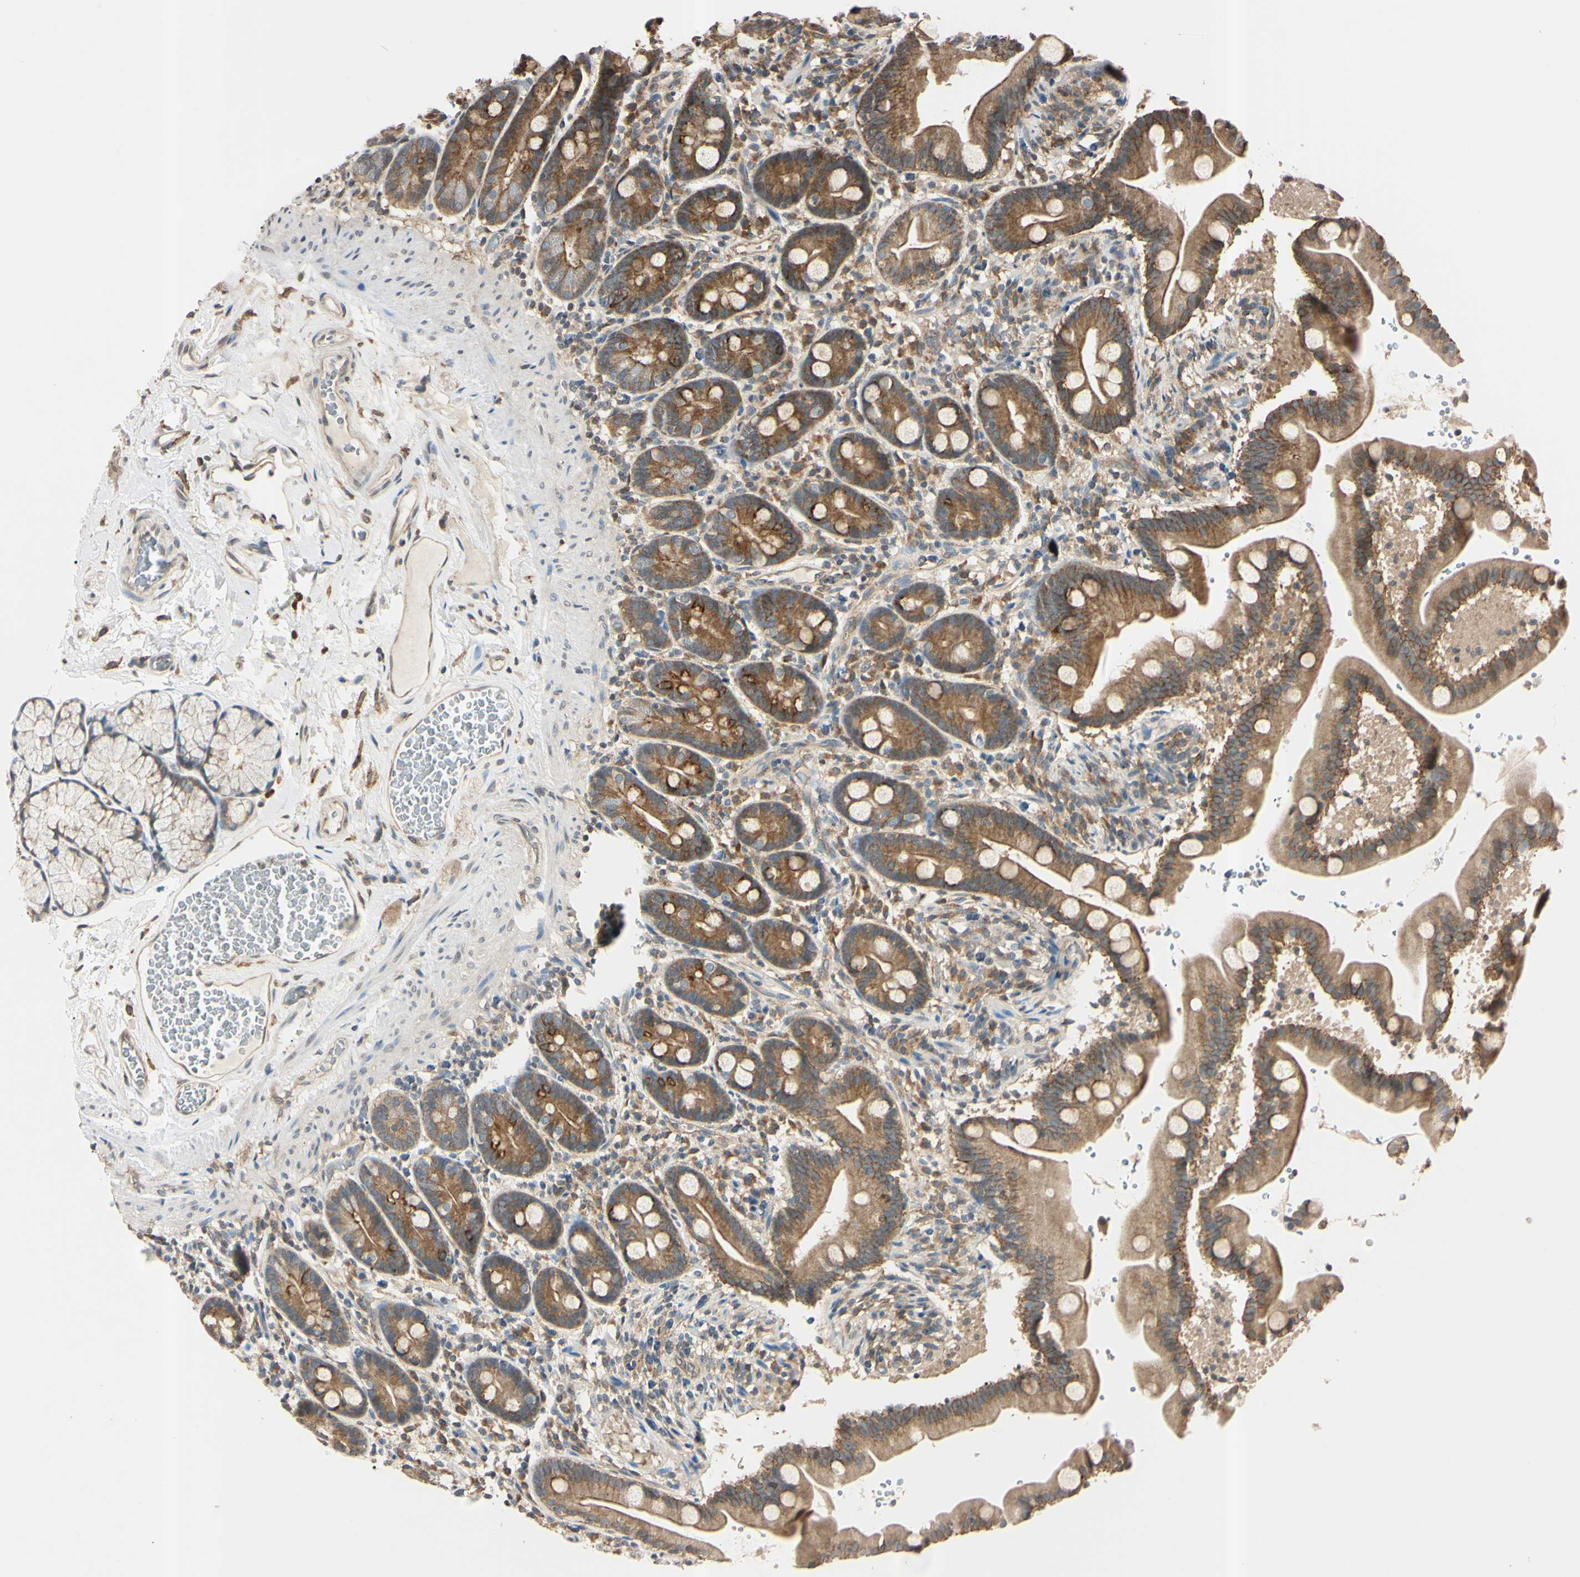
{"staining": {"intensity": "moderate", "quantity": ">75%", "location": "cytoplasmic/membranous"}, "tissue": "duodenum", "cell_type": "Glandular cells", "image_type": "normal", "snomed": [{"axis": "morphology", "description": "Normal tissue, NOS"}, {"axis": "topography", "description": "Duodenum"}], "caption": "Moderate cytoplasmic/membranous expression is appreciated in approximately >75% of glandular cells in unremarkable duodenum. (Brightfield microscopy of DAB IHC at high magnification).", "gene": "EPN1", "patient": {"sex": "male", "age": 54}}